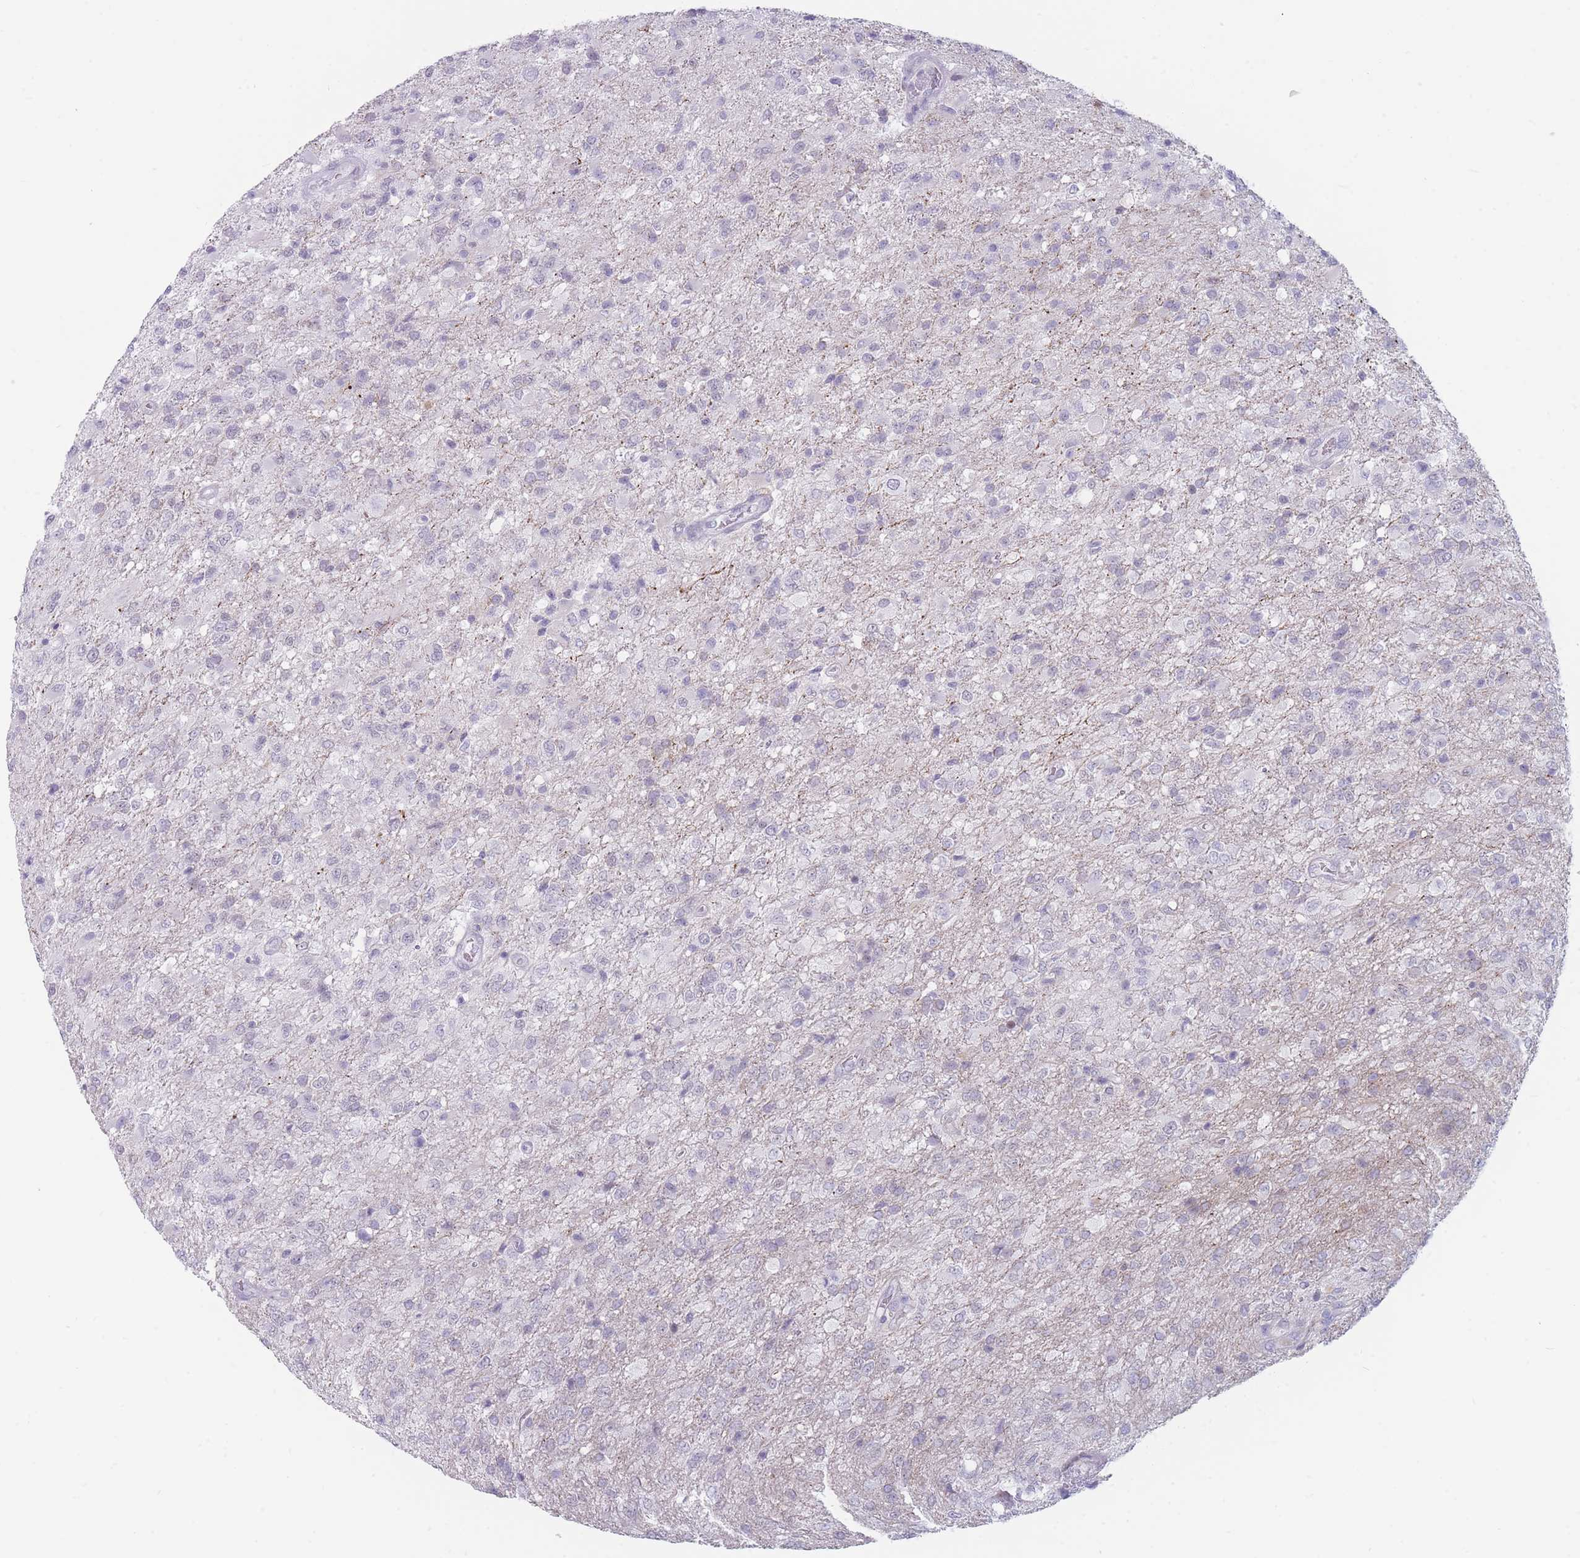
{"staining": {"intensity": "negative", "quantity": "none", "location": "none"}, "tissue": "glioma", "cell_type": "Tumor cells", "image_type": "cancer", "snomed": [{"axis": "morphology", "description": "Glioma, malignant, High grade"}, {"axis": "topography", "description": "Brain"}], "caption": "High power microscopy micrograph of an immunohistochemistry photomicrograph of glioma, revealing no significant positivity in tumor cells.", "gene": "IFNA6", "patient": {"sex": "female", "age": 74}}